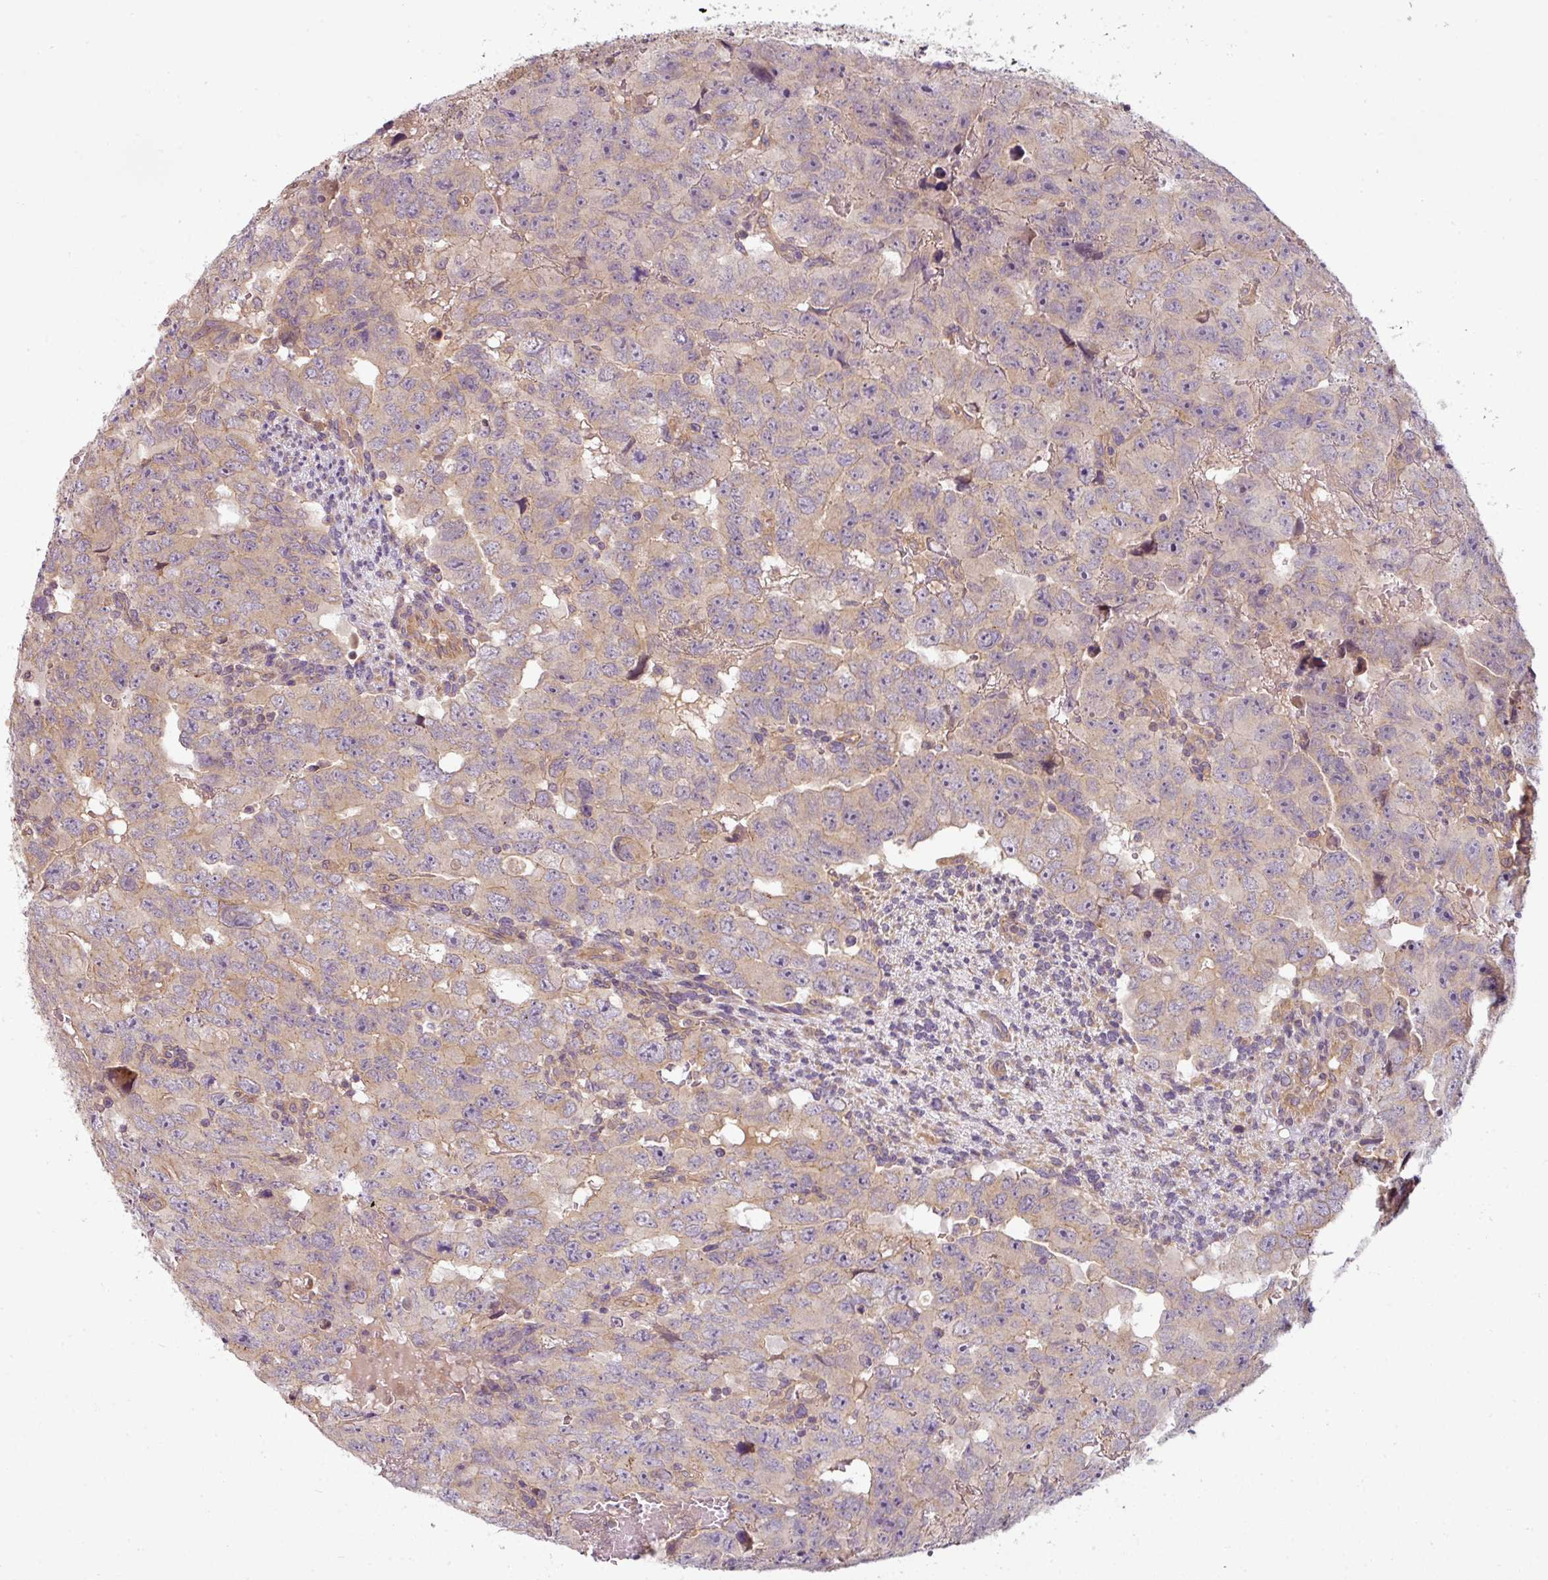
{"staining": {"intensity": "negative", "quantity": "none", "location": "none"}, "tissue": "testis cancer", "cell_type": "Tumor cells", "image_type": "cancer", "snomed": [{"axis": "morphology", "description": "Carcinoma, Embryonal, NOS"}, {"axis": "topography", "description": "Testis"}], "caption": "The photomicrograph reveals no staining of tumor cells in testis cancer (embryonal carcinoma).", "gene": "RNF31", "patient": {"sex": "male", "age": 24}}